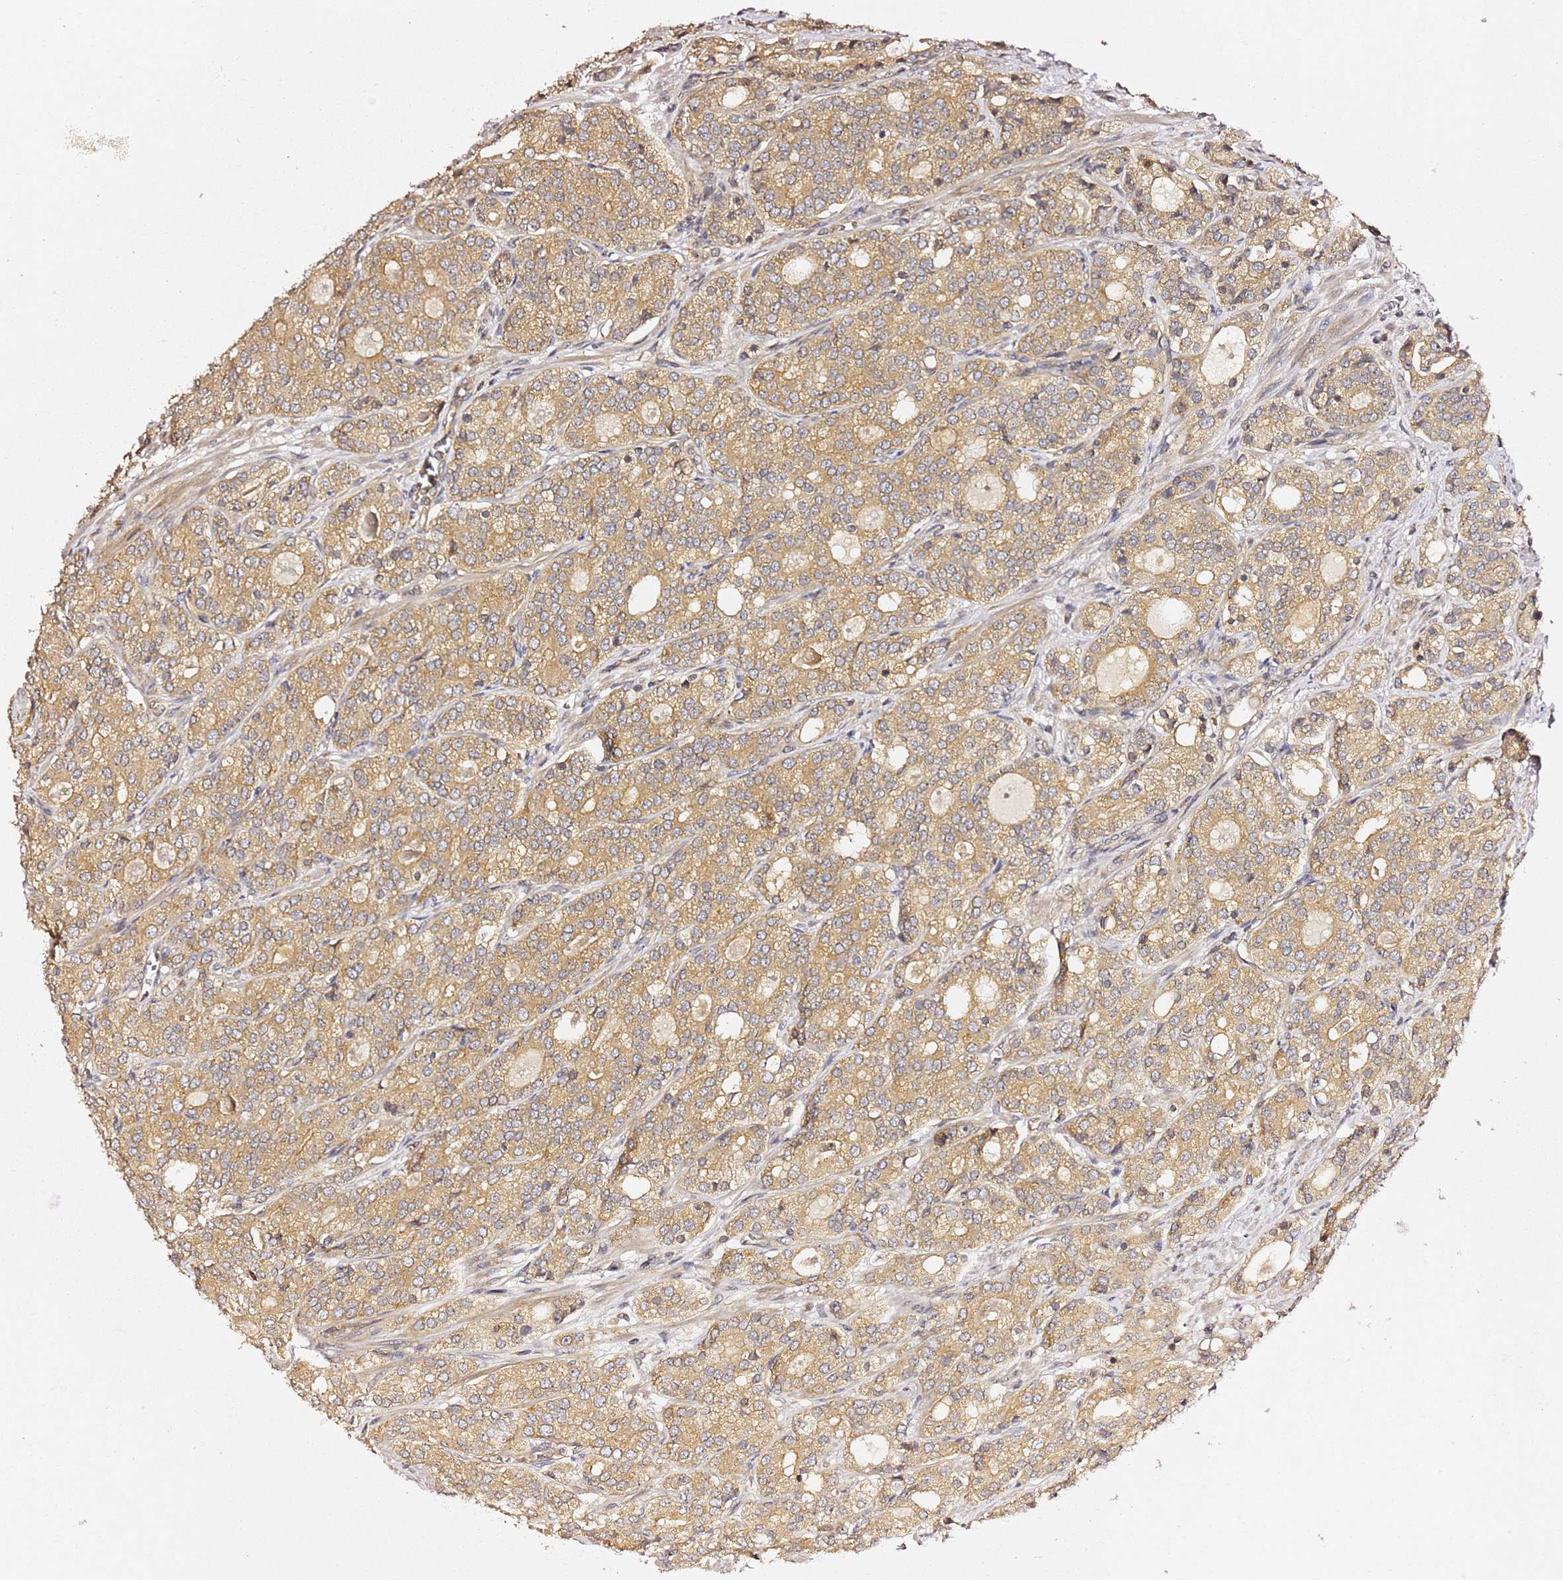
{"staining": {"intensity": "moderate", "quantity": ">75%", "location": "cytoplasmic/membranous"}, "tissue": "prostate cancer", "cell_type": "Tumor cells", "image_type": "cancer", "snomed": [{"axis": "morphology", "description": "Adenocarcinoma, High grade"}, {"axis": "topography", "description": "Prostate"}], "caption": "Prostate cancer tissue demonstrates moderate cytoplasmic/membranous staining in about >75% of tumor cells, visualized by immunohistochemistry.", "gene": "OSBPL2", "patient": {"sex": "male", "age": 64}}